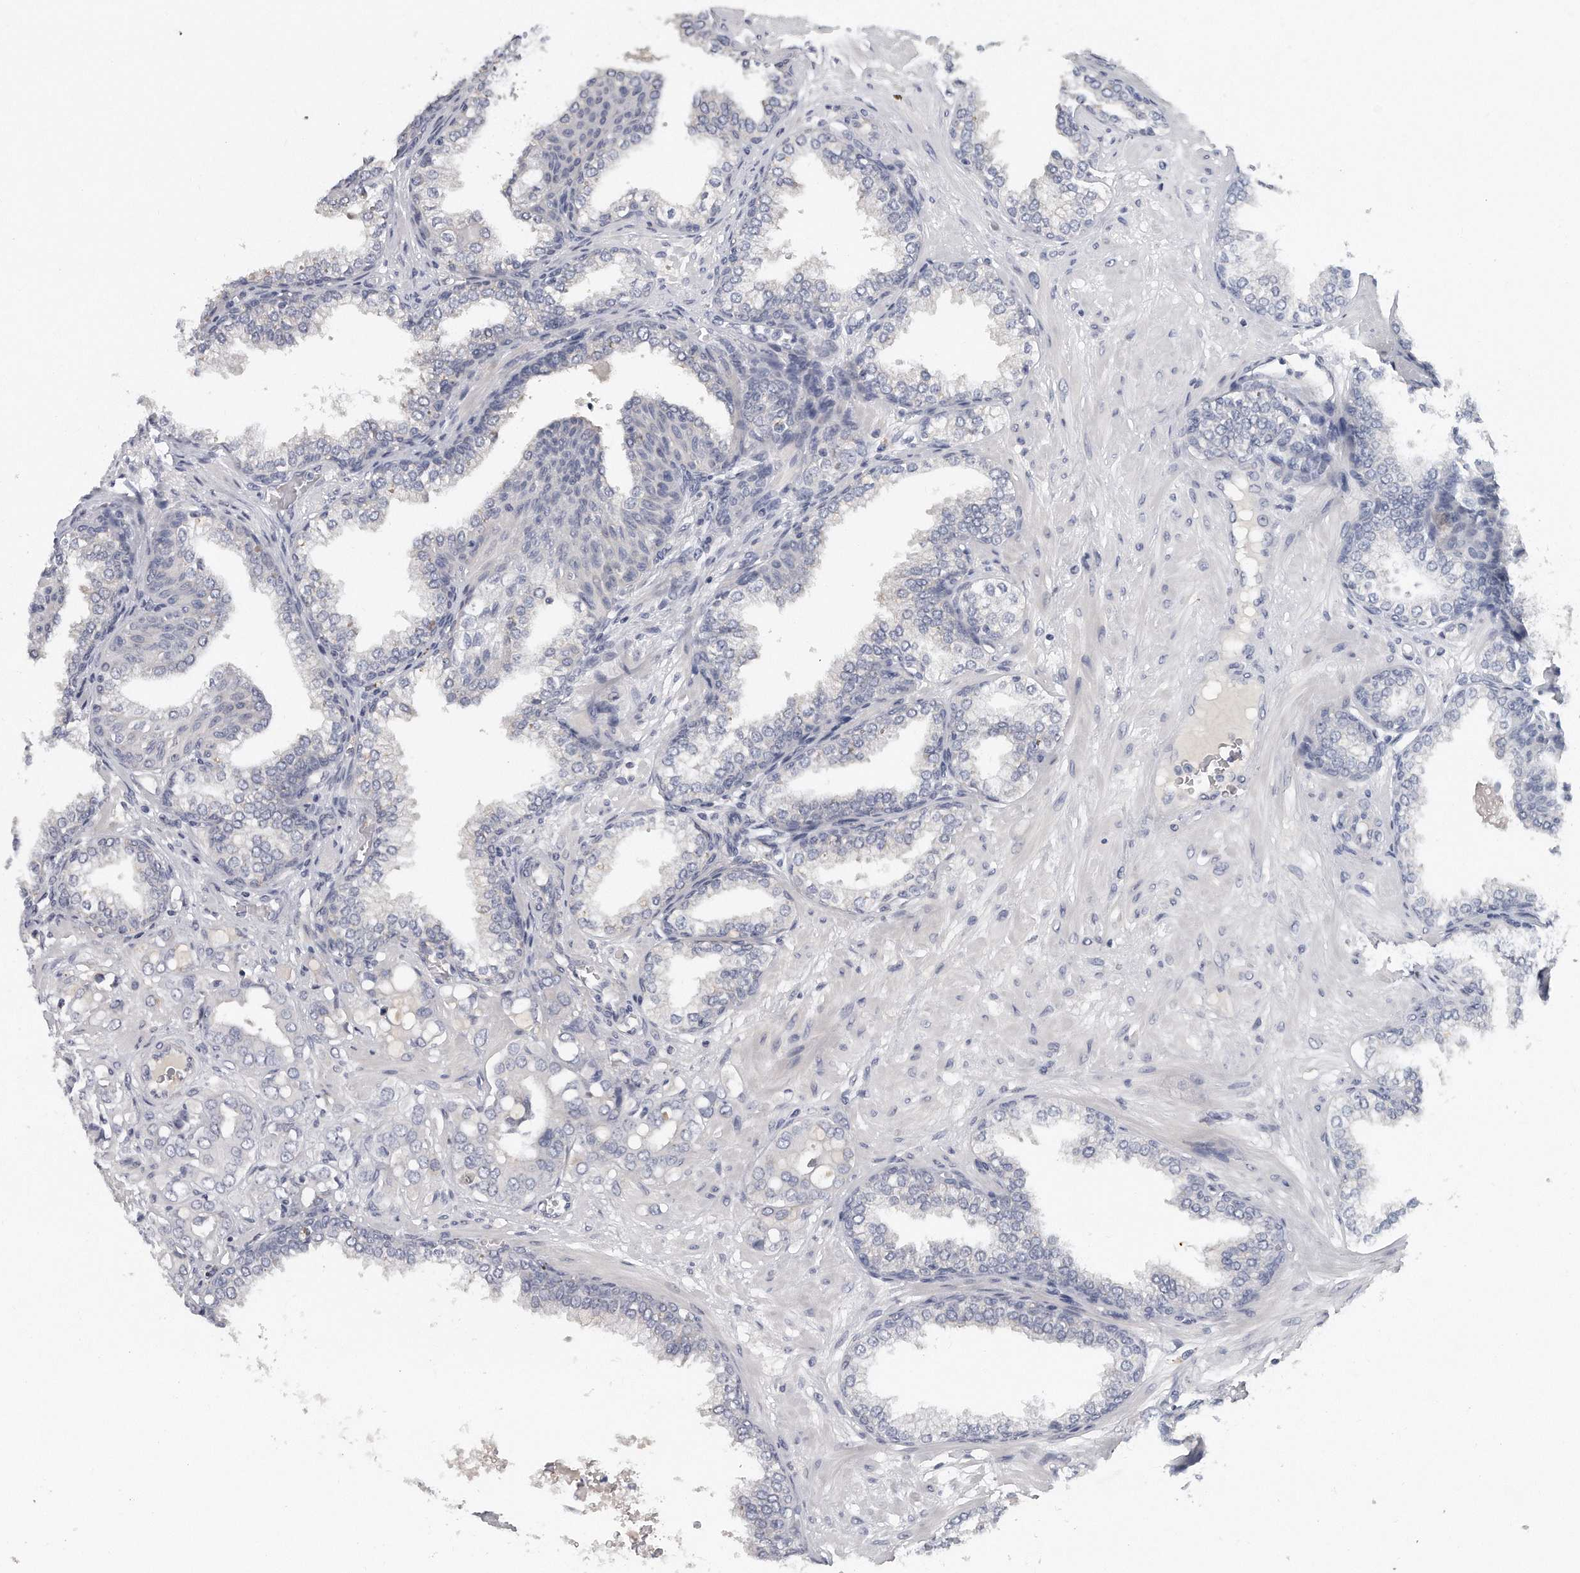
{"staining": {"intensity": "negative", "quantity": "none", "location": "none"}, "tissue": "prostate cancer", "cell_type": "Tumor cells", "image_type": "cancer", "snomed": [{"axis": "morphology", "description": "Adenocarcinoma, High grade"}, {"axis": "topography", "description": "Prostate"}], "caption": "DAB (3,3'-diaminobenzidine) immunohistochemical staining of human high-grade adenocarcinoma (prostate) exhibits no significant expression in tumor cells. Nuclei are stained in blue.", "gene": "KLHL7", "patient": {"sex": "male", "age": 52}}